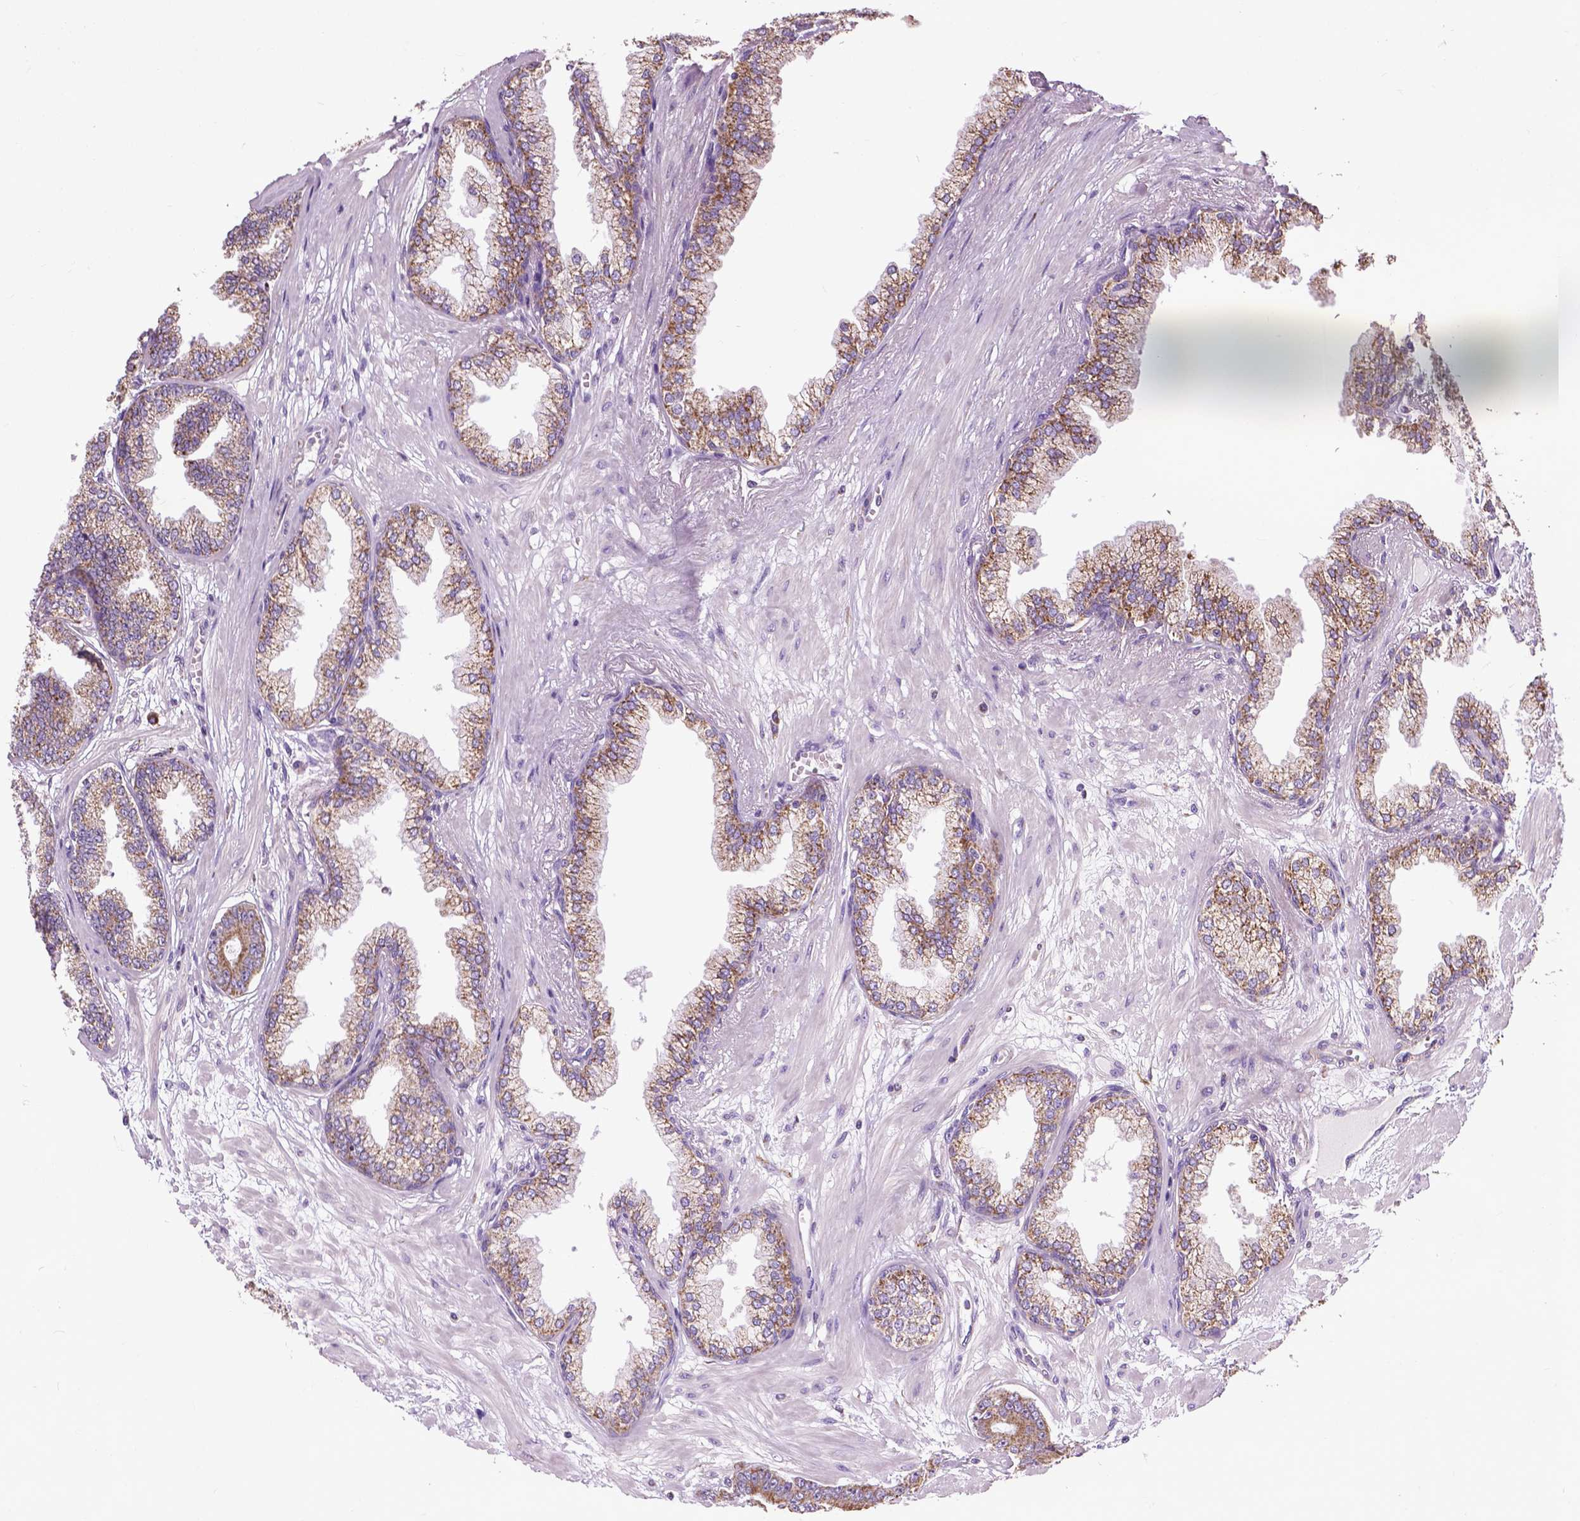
{"staining": {"intensity": "moderate", "quantity": ">75%", "location": "cytoplasmic/membranous"}, "tissue": "prostate cancer", "cell_type": "Tumor cells", "image_type": "cancer", "snomed": [{"axis": "morphology", "description": "Adenocarcinoma, Low grade"}, {"axis": "topography", "description": "Prostate"}], "caption": "Adenocarcinoma (low-grade) (prostate) tissue shows moderate cytoplasmic/membranous expression in about >75% of tumor cells", "gene": "VDAC1", "patient": {"sex": "male", "age": 64}}